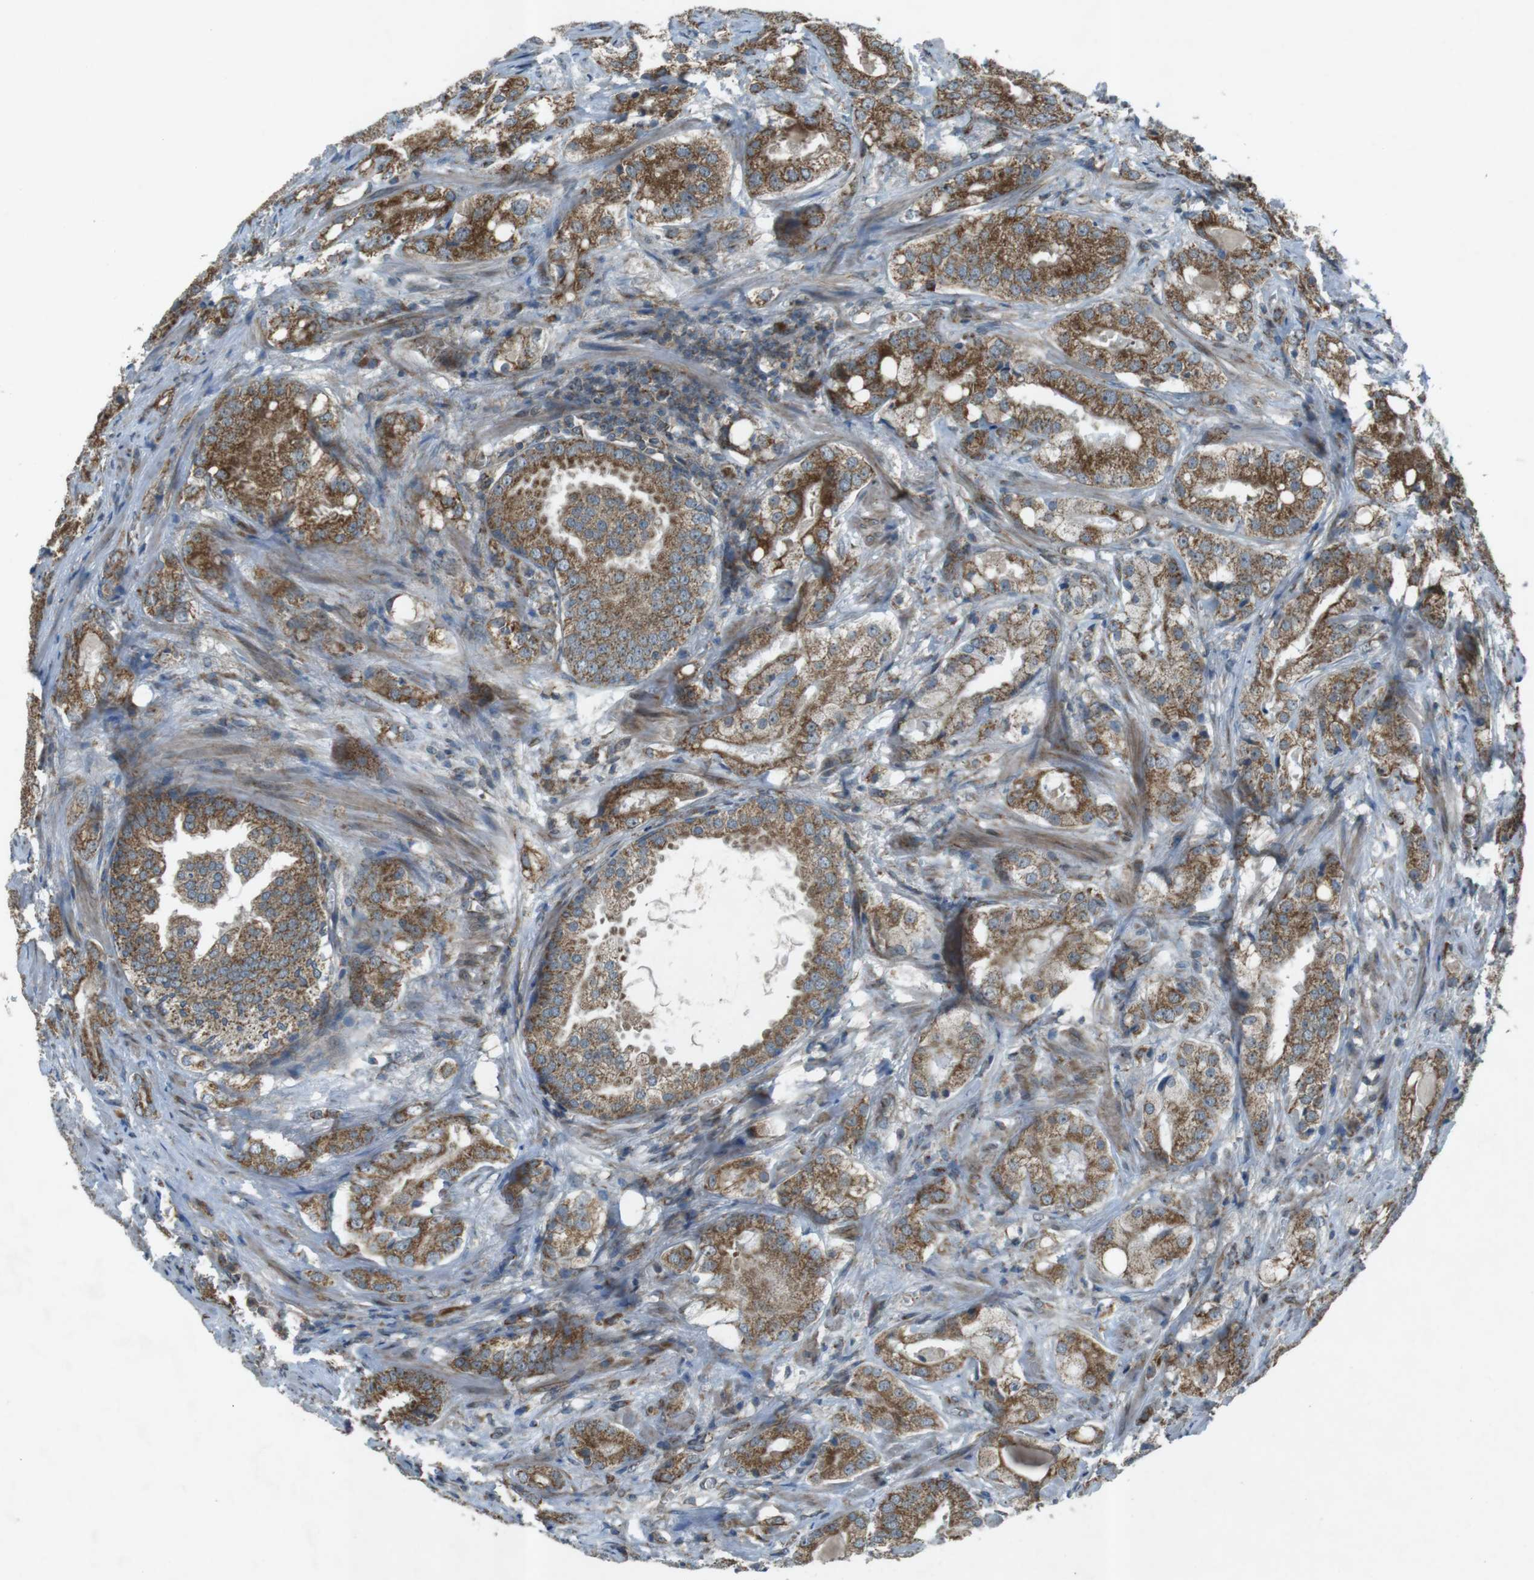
{"staining": {"intensity": "moderate", "quantity": ">75%", "location": "cytoplasmic/membranous"}, "tissue": "prostate cancer", "cell_type": "Tumor cells", "image_type": "cancer", "snomed": [{"axis": "morphology", "description": "Adenocarcinoma, High grade"}, {"axis": "topography", "description": "Prostate"}], "caption": "This image displays IHC staining of adenocarcinoma (high-grade) (prostate), with medium moderate cytoplasmic/membranous expression in approximately >75% of tumor cells.", "gene": "SLC41A1", "patient": {"sex": "male", "age": 64}}